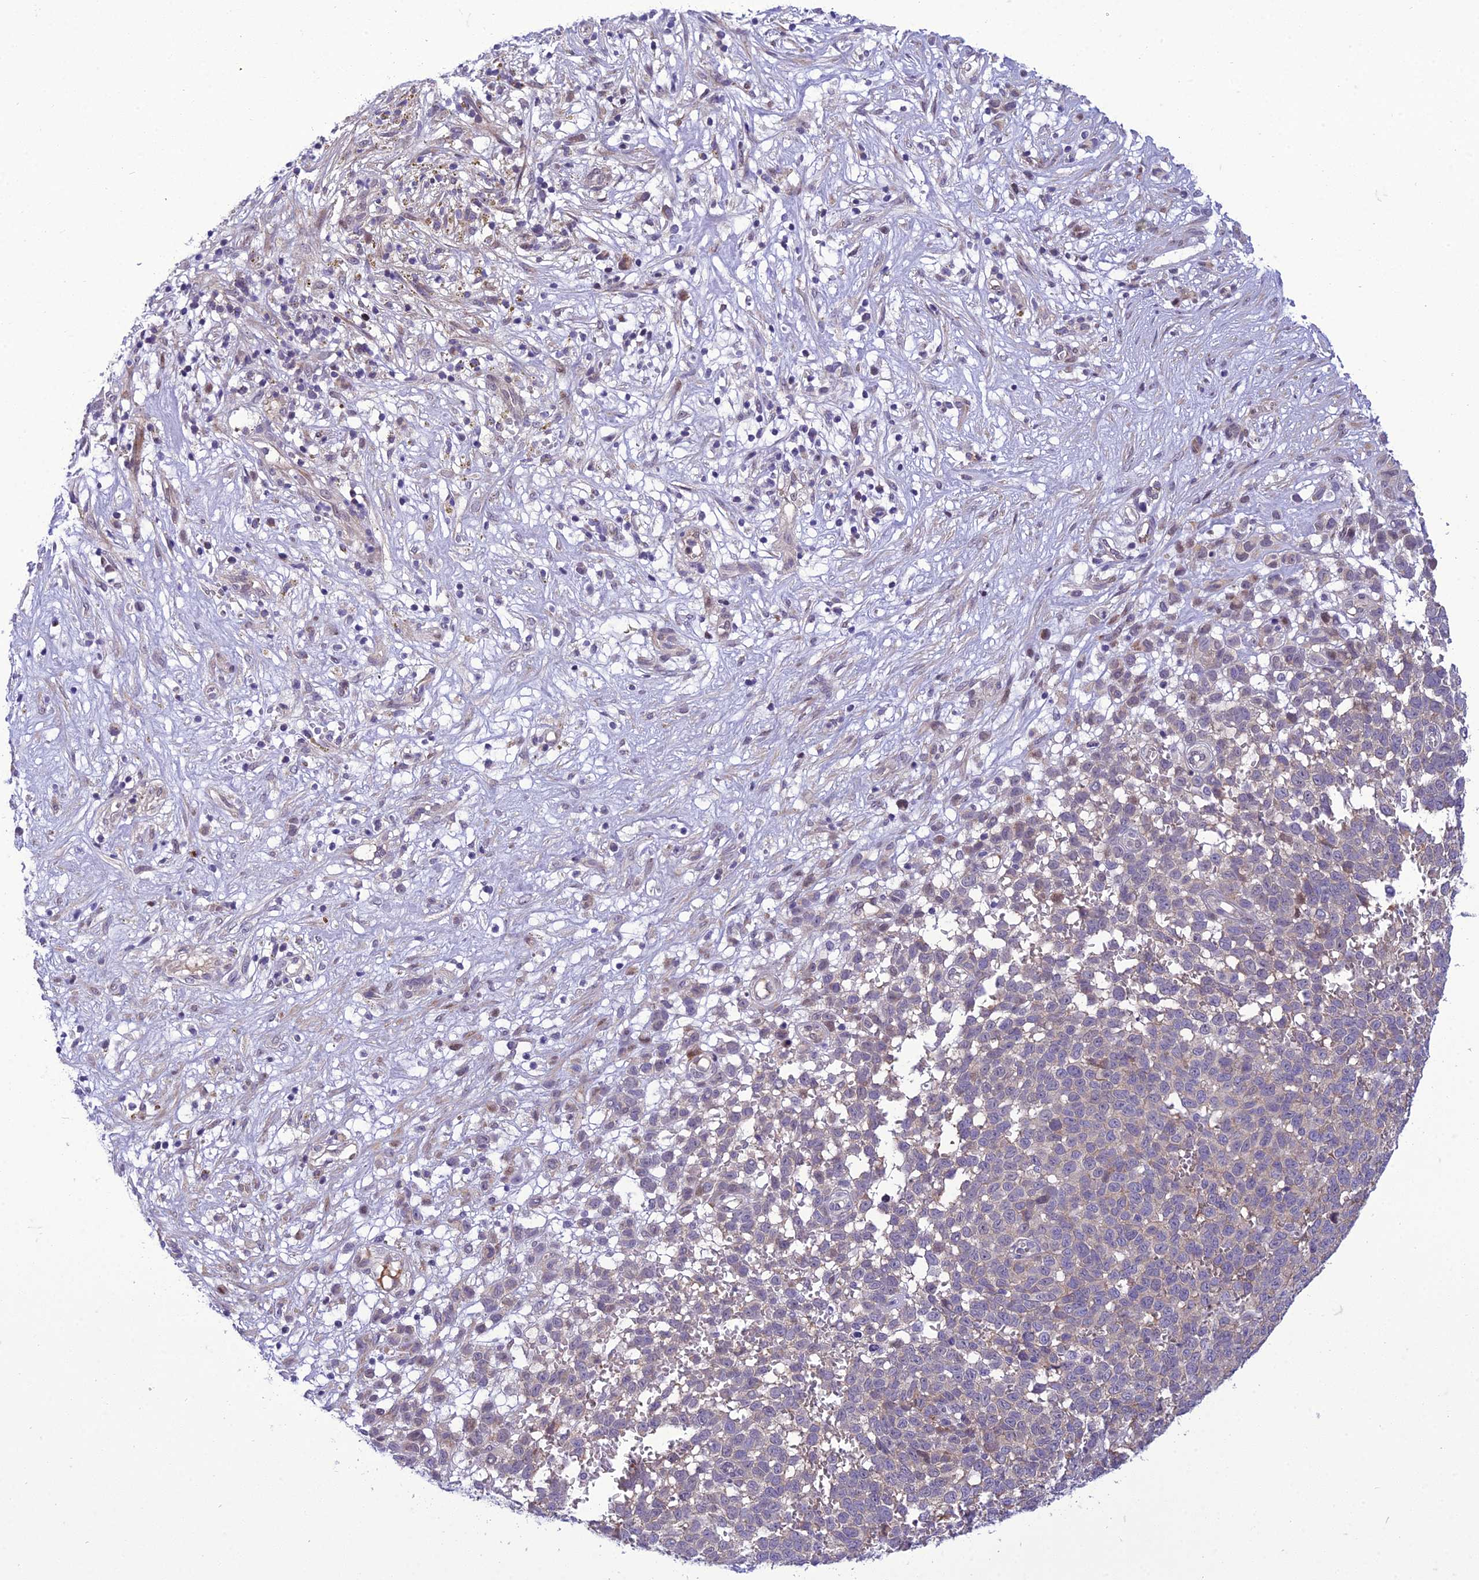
{"staining": {"intensity": "negative", "quantity": "none", "location": "none"}, "tissue": "melanoma", "cell_type": "Tumor cells", "image_type": "cancer", "snomed": [{"axis": "morphology", "description": "Malignant melanoma, NOS"}, {"axis": "topography", "description": "Nose, NOS"}], "caption": "Malignant melanoma stained for a protein using IHC exhibits no expression tumor cells.", "gene": "GAB4", "patient": {"sex": "female", "age": 48}}